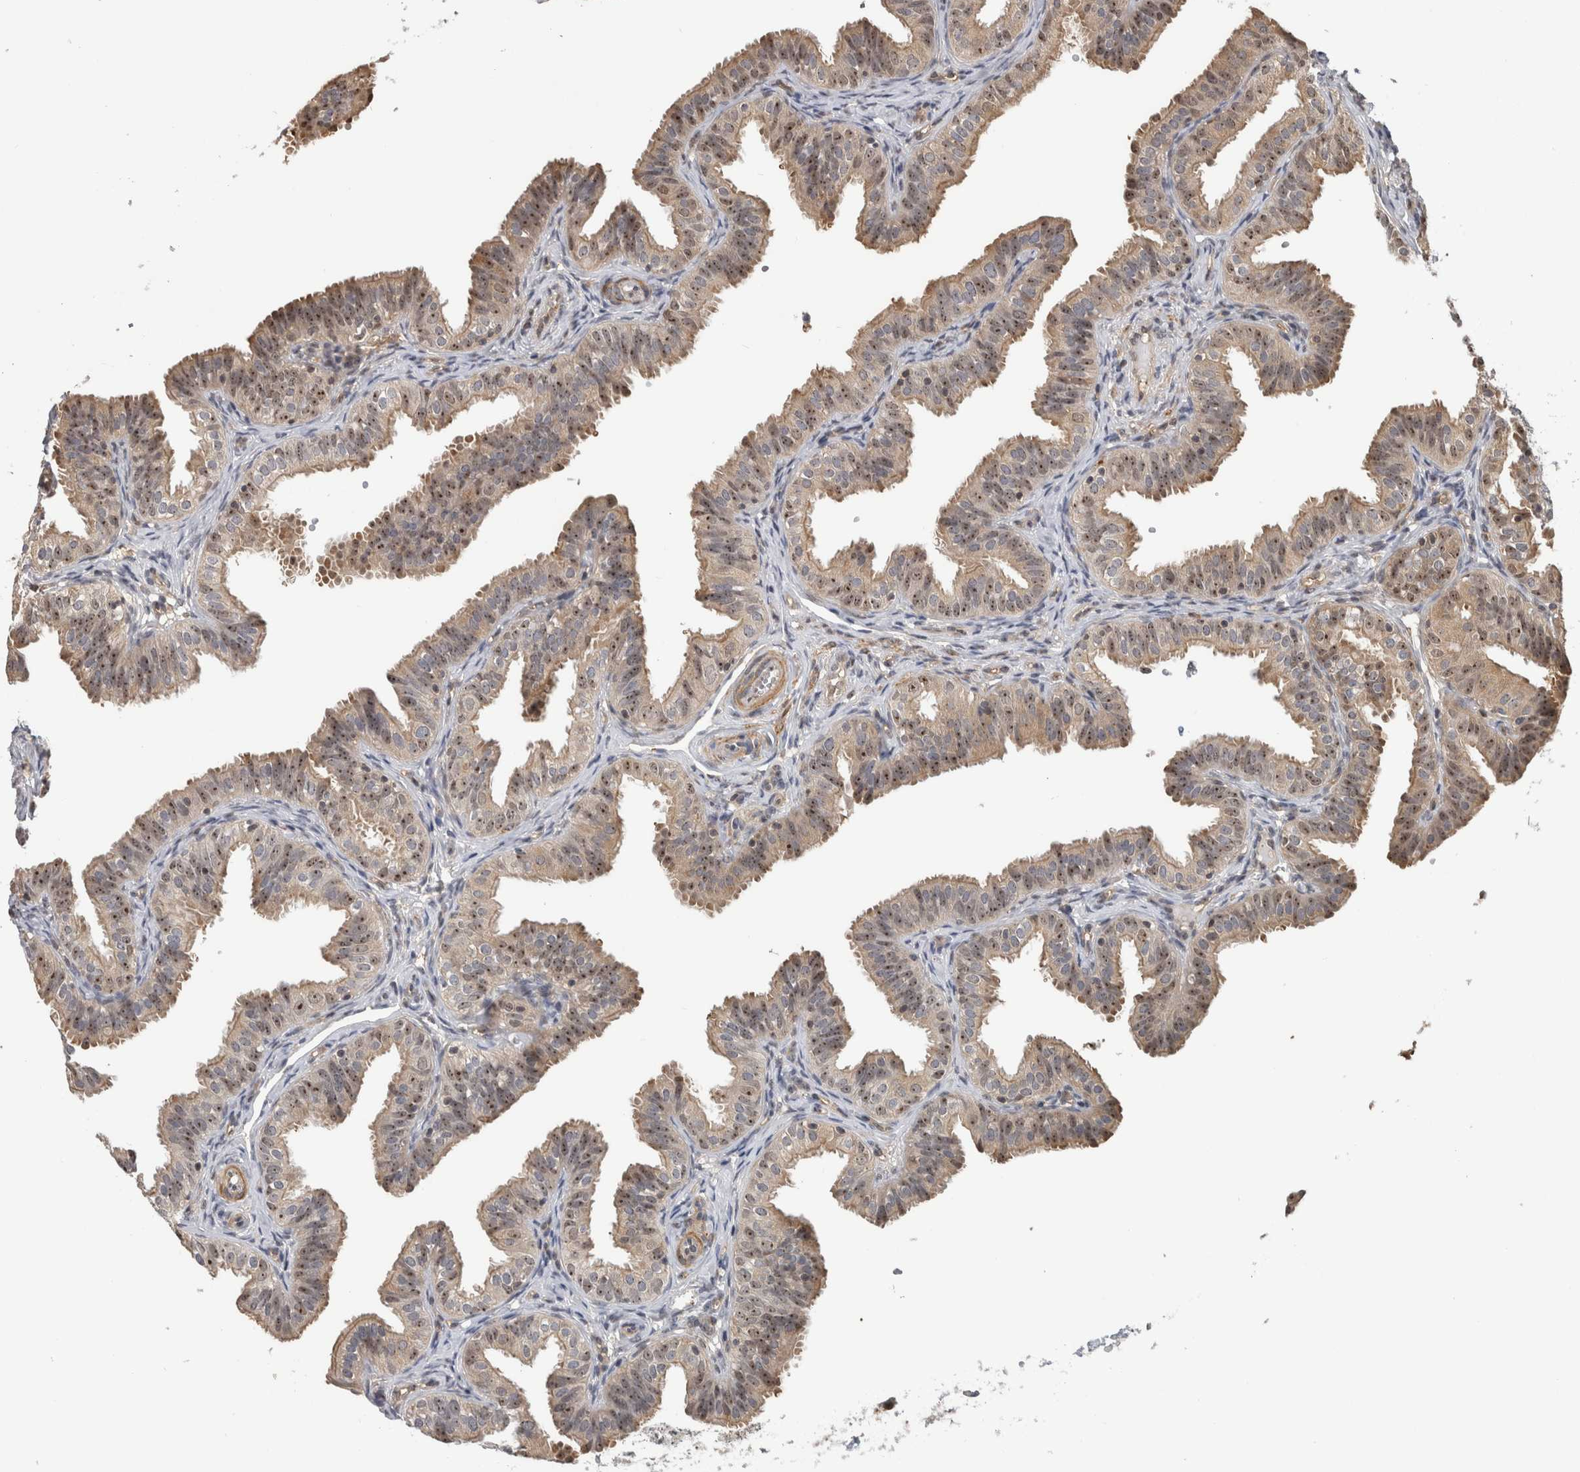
{"staining": {"intensity": "moderate", "quantity": ">75%", "location": "cytoplasmic/membranous,nuclear"}, "tissue": "fallopian tube", "cell_type": "Glandular cells", "image_type": "normal", "snomed": [{"axis": "morphology", "description": "Normal tissue, NOS"}, {"axis": "topography", "description": "Fallopian tube"}], "caption": "A brown stain highlights moderate cytoplasmic/membranous,nuclear expression of a protein in glandular cells of unremarkable human fallopian tube.", "gene": "TDRD7", "patient": {"sex": "female", "age": 35}}